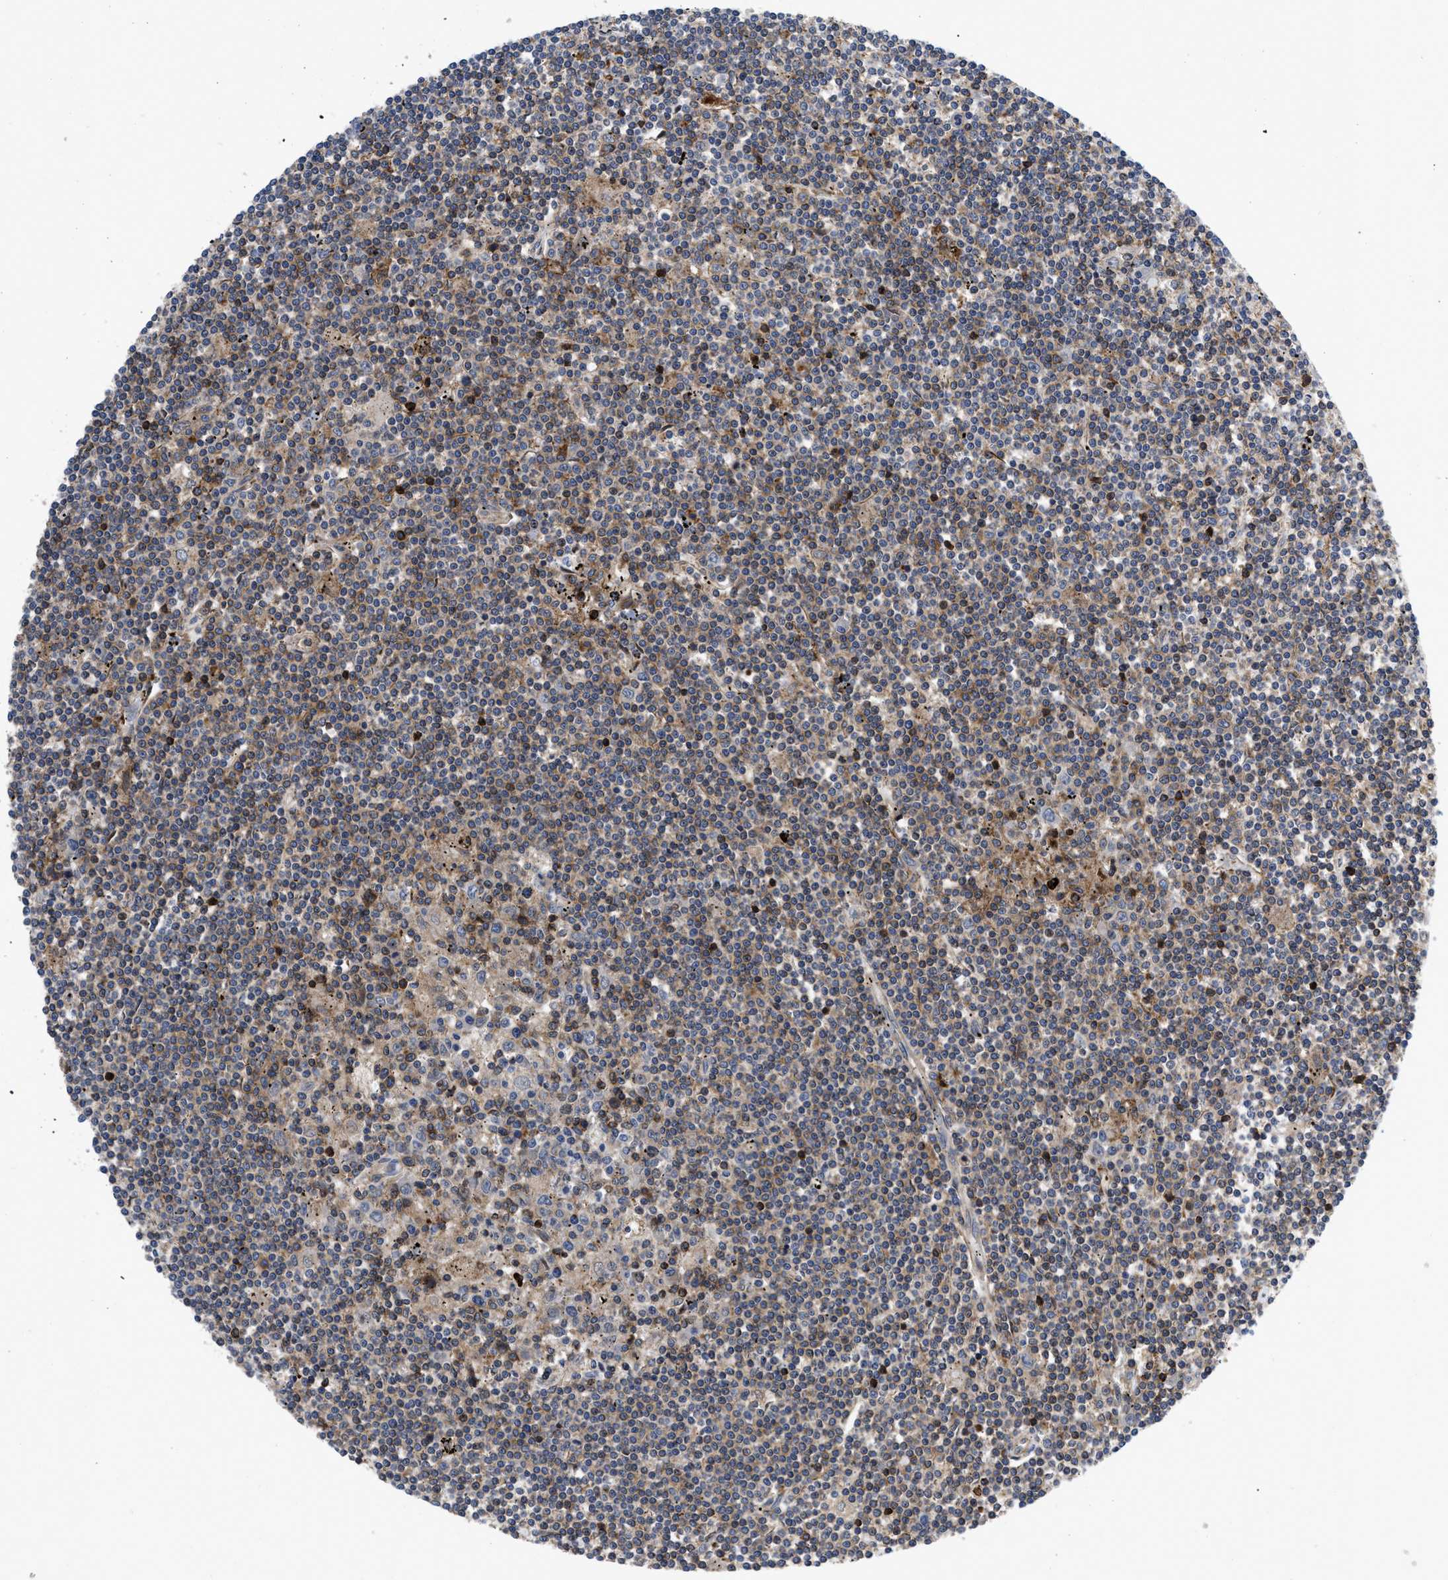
{"staining": {"intensity": "moderate", "quantity": "<25%", "location": "cytoplasmic/membranous"}, "tissue": "lymphoma", "cell_type": "Tumor cells", "image_type": "cancer", "snomed": [{"axis": "morphology", "description": "Malignant lymphoma, non-Hodgkin's type, Low grade"}, {"axis": "topography", "description": "Spleen"}], "caption": "Protein expression by immunohistochemistry displays moderate cytoplasmic/membranous staining in approximately <25% of tumor cells in malignant lymphoma, non-Hodgkin's type (low-grade). (Brightfield microscopy of DAB IHC at high magnification).", "gene": "SPAST", "patient": {"sex": "male", "age": 76}}